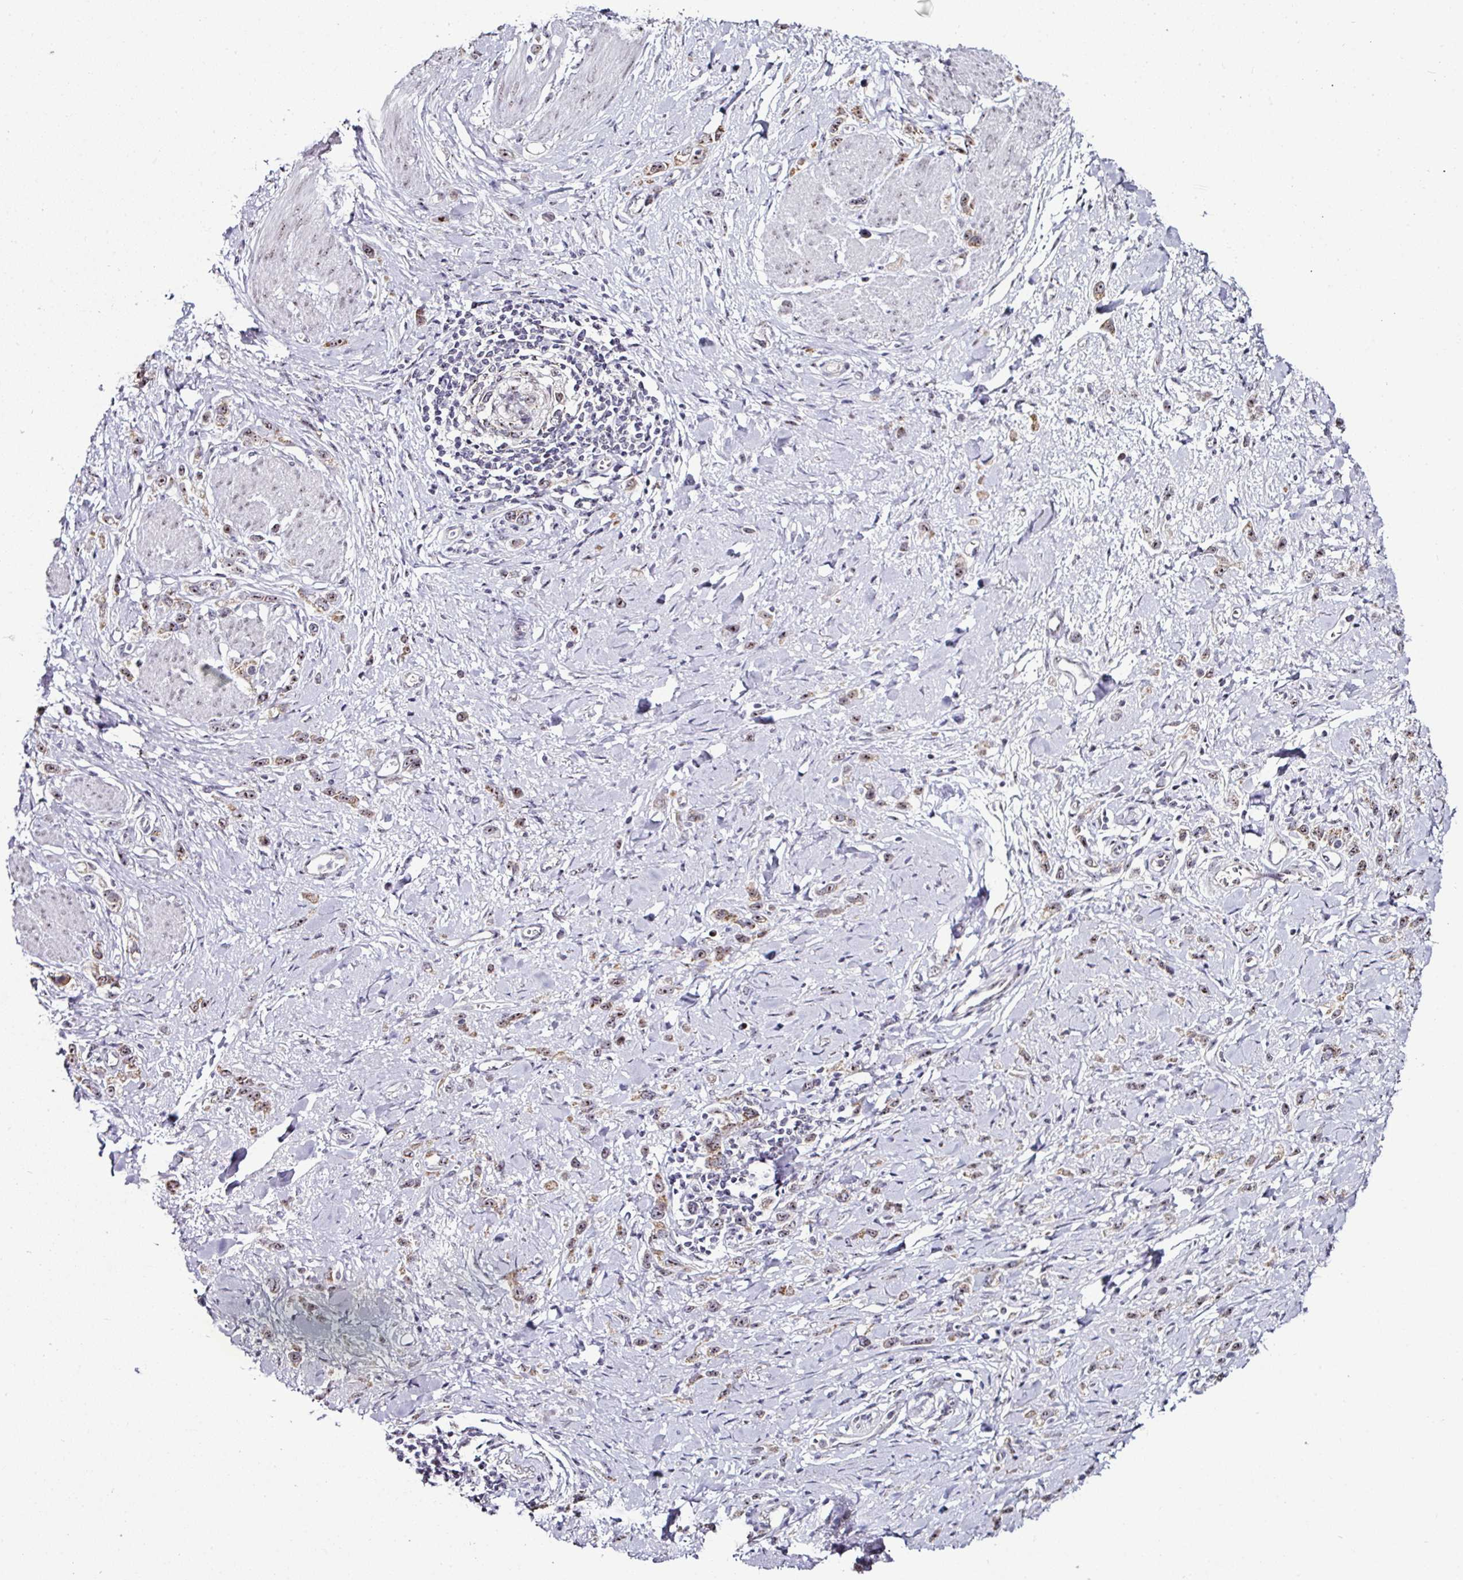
{"staining": {"intensity": "moderate", "quantity": ">75%", "location": "cytoplasmic/membranous,nuclear"}, "tissue": "stomach cancer", "cell_type": "Tumor cells", "image_type": "cancer", "snomed": [{"axis": "morphology", "description": "Adenocarcinoma, NOS"}, {"axis": "topography", "description": "Stomach"}], "caption": "The photomicrograph displays staining of stomach cancer, revealing moderate cytoplasmic/membranous and nuclear protein positivity (brown color) within tumor cells.", "gene": "NACC2", "patient": {"sex": "female", "age": 65}}